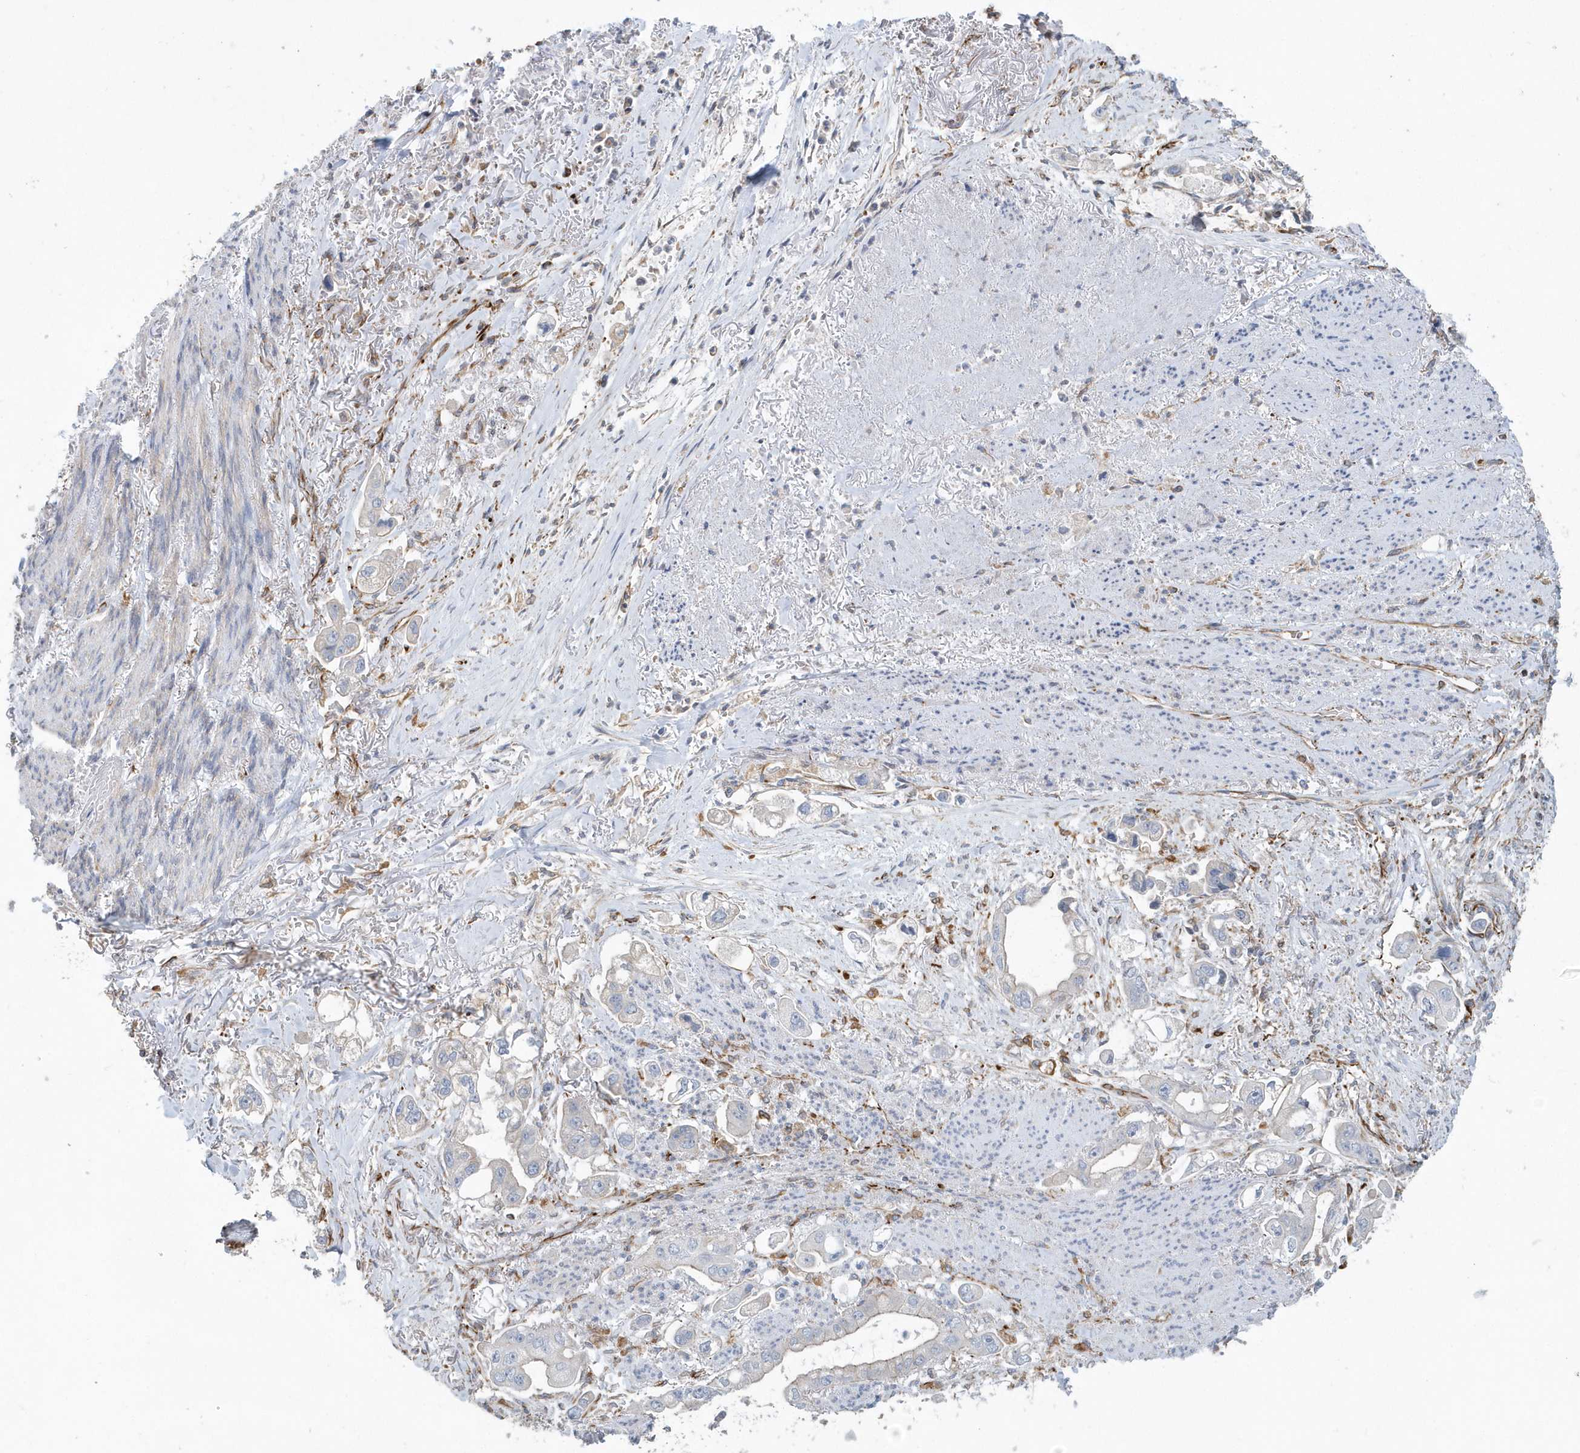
{"staining": {"intensity": "negative", "quantity": "none", "location": "none"}, "tissue": "stomach cancer", "cell_type": "Tumor cells", "image_type": "cancer", "snomed": [{"axis": "morphology", "description": "Adenocarcinoma, NOS"}, {"axis": "topography", "description": "Stomach"}], "caption": "DAB (3,3'-diaminobenzidine) immunohistochemical staining of adenocarcinoma (stomach) reveals no significant positivity in tumor cells.", "gene": "RAB17", "patient": {"sex": "male", "age": 62}}